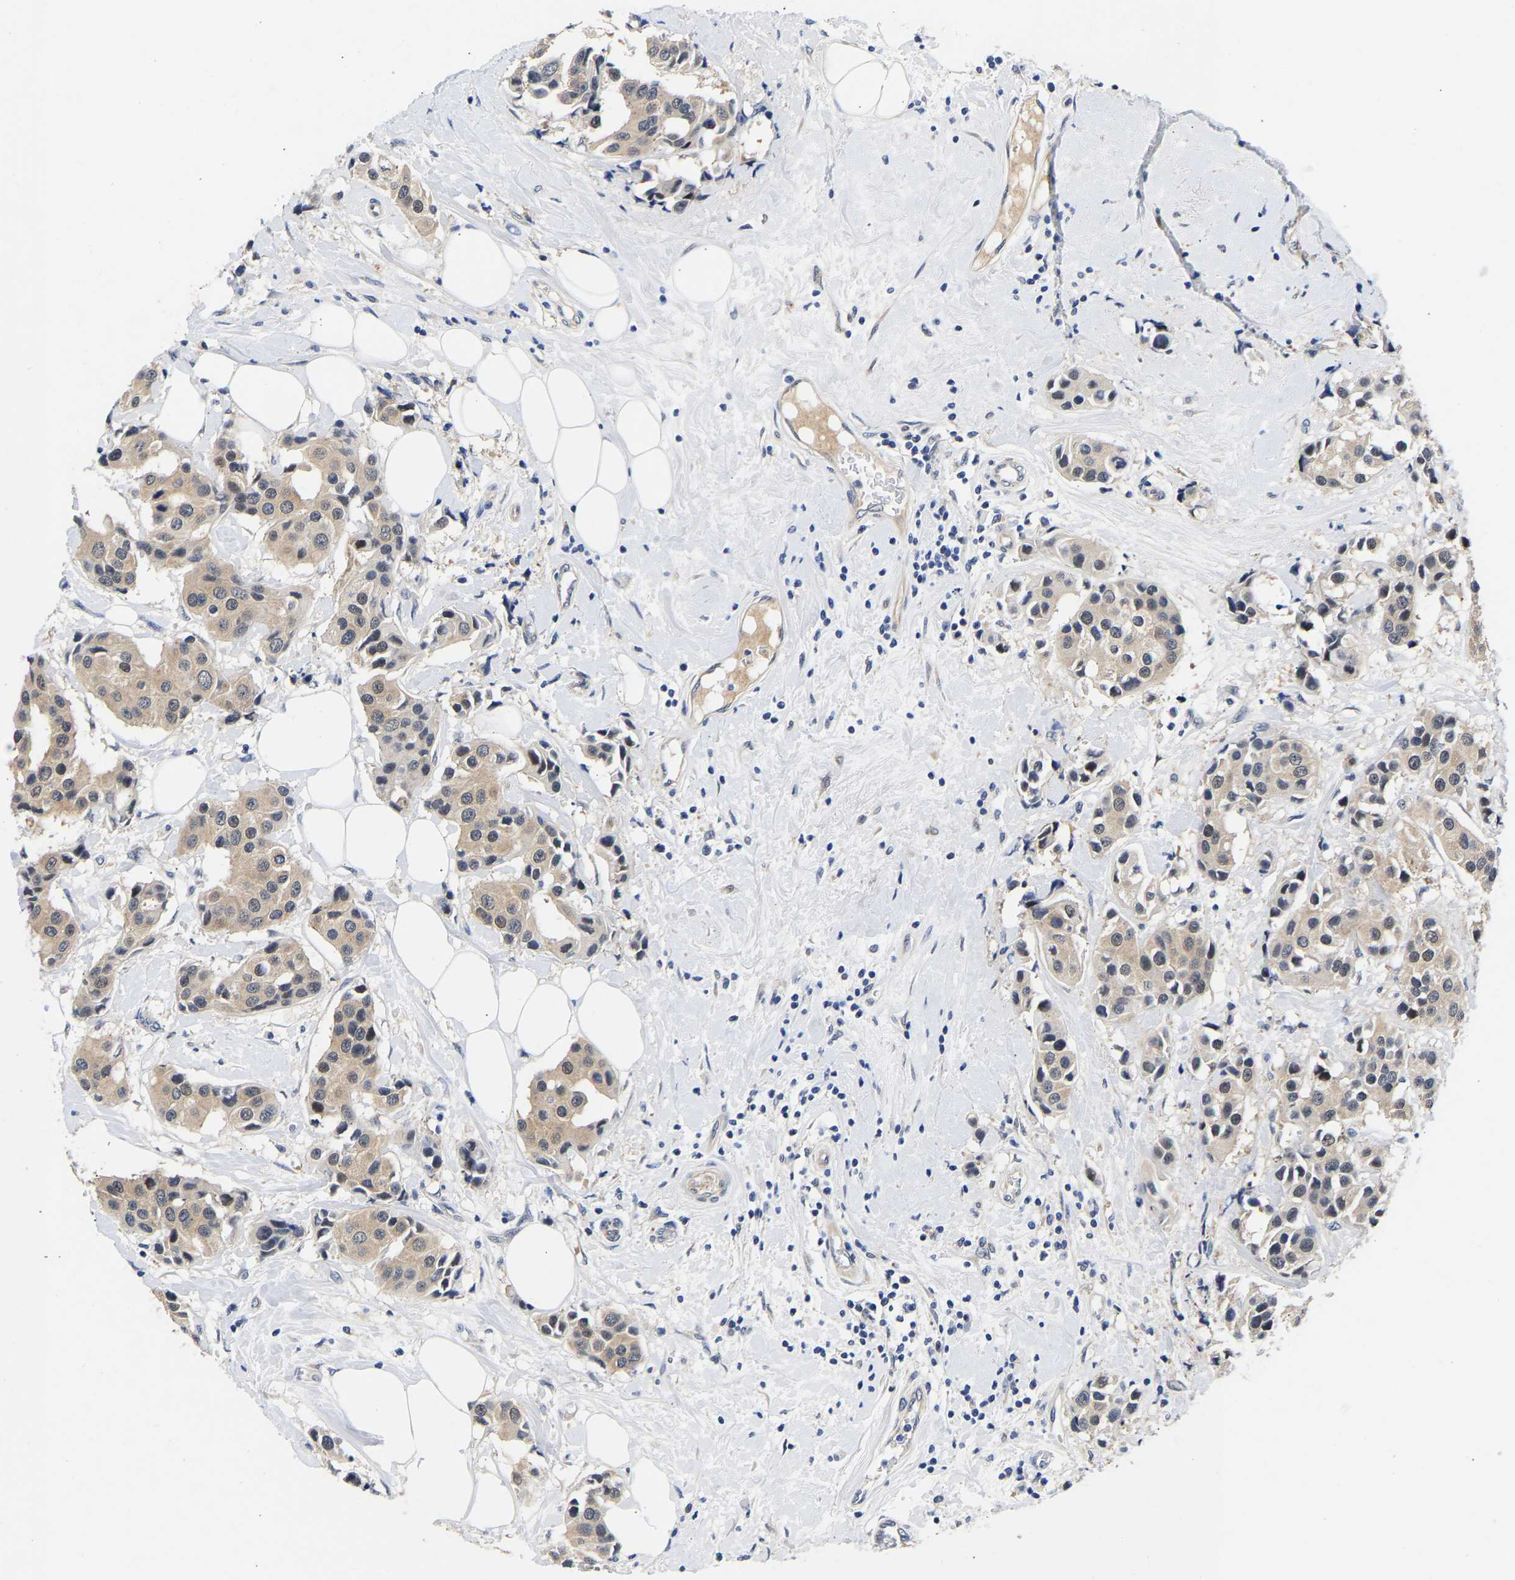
{"staining": {"intensity": "moderate", "quantity": ">75%", "location": "cytoplasmic/membranous"}, "tissue": "breast cancer", "cell_type": "Tumor cells", "image_type": "cancer", "snomed": [{"axis": "morphology", "description": "Normal tissue, NOS"}, {"axis": "morphology", "description": "Duct carcinoma"}, {"axis": "topography", "description": "Breast"}], "caption": "Protein expression analysis of infiltrating ductal carcinoma (breast) reveals moderate cytoplasmic/membranous expression in approximately >75% of tumor cells.", "gene": "CCDC6", "patient": {"sex": "female", "age": 39}}